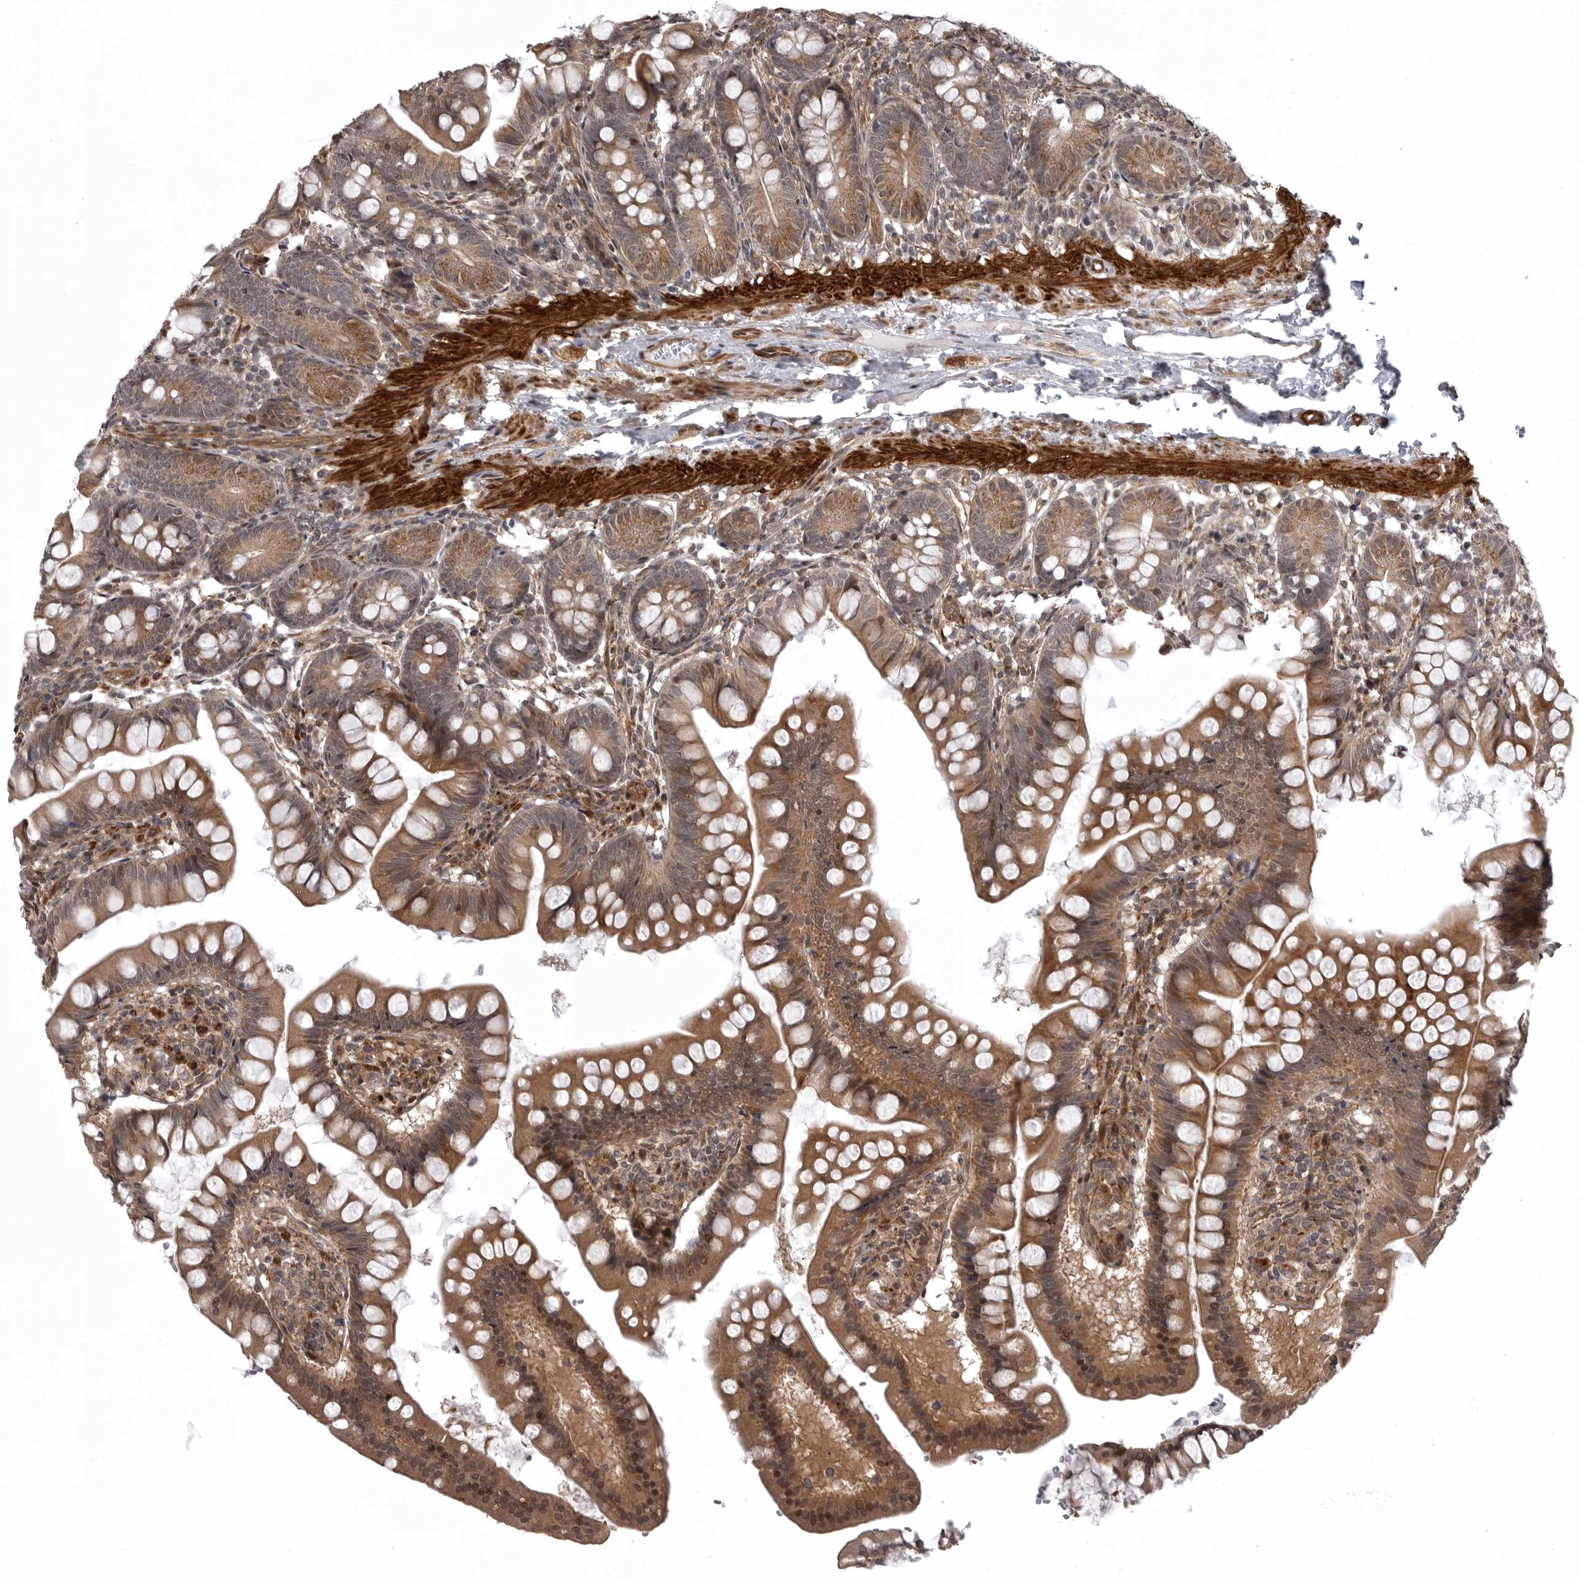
{"staining": {"intensity": "moderate", "quantity": ">75%", "location": "cytoplasmic/membranous,nuclear"}, "tissue": "small intestine", "cell_type": "Glandular cells", "image_type": "normal", "snomed": [{"axis": "morphology", "description": "Normal tissue, NOS"}, {"axis": "topography", "description": "Small intestine"}], "caption": "This photomicrograph reveals immunohistochemistry (IHC) staining of normal human small intestine, with medium moderate cytoplasmic/membranous,nuclear staining in approximately >75% of glandular cells.", "gene": "SNX16", "patient": {"sex": "male", "age": 7}}